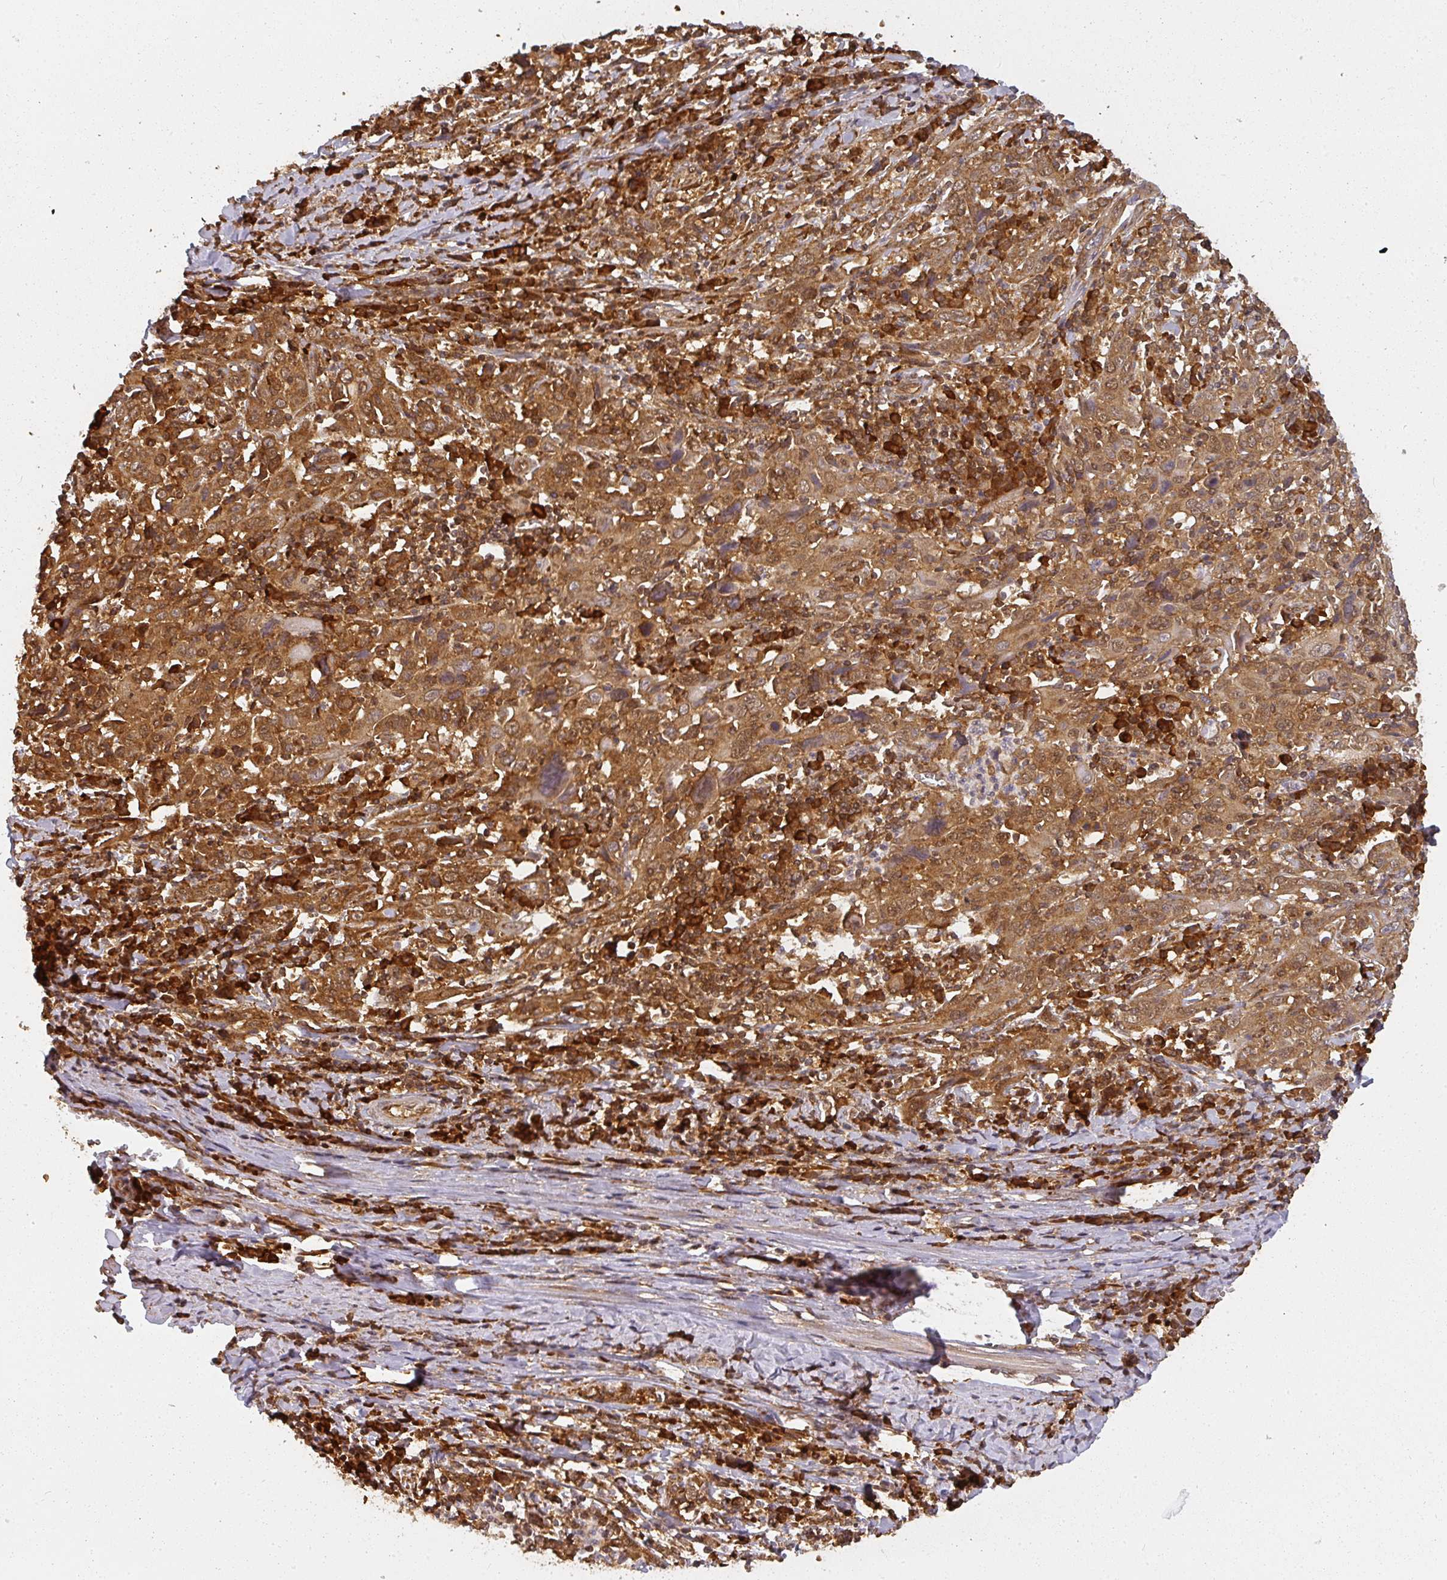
{"staining": {"intensity": "strong", "quantity": ">75%", "location": "cytoplasmic/membranous"}, "tissue": "cervical cancer", "cell_type": "Tumor cells", "image_type": "cancer", "snomed": [{"axis": "morphology", "description": "Squamous cell carcinoma, NOS"}, {"axis": "topography", "description": "Cervix"}], "caption": "Tumor cells show high levels of strong cytoplasmic/membranous positivity in about >75% of cells in human cervical cancer (squamous cell carcinoma).", "gene": "PPP6R3", "patient": {"sex": "female", "age": 46}}